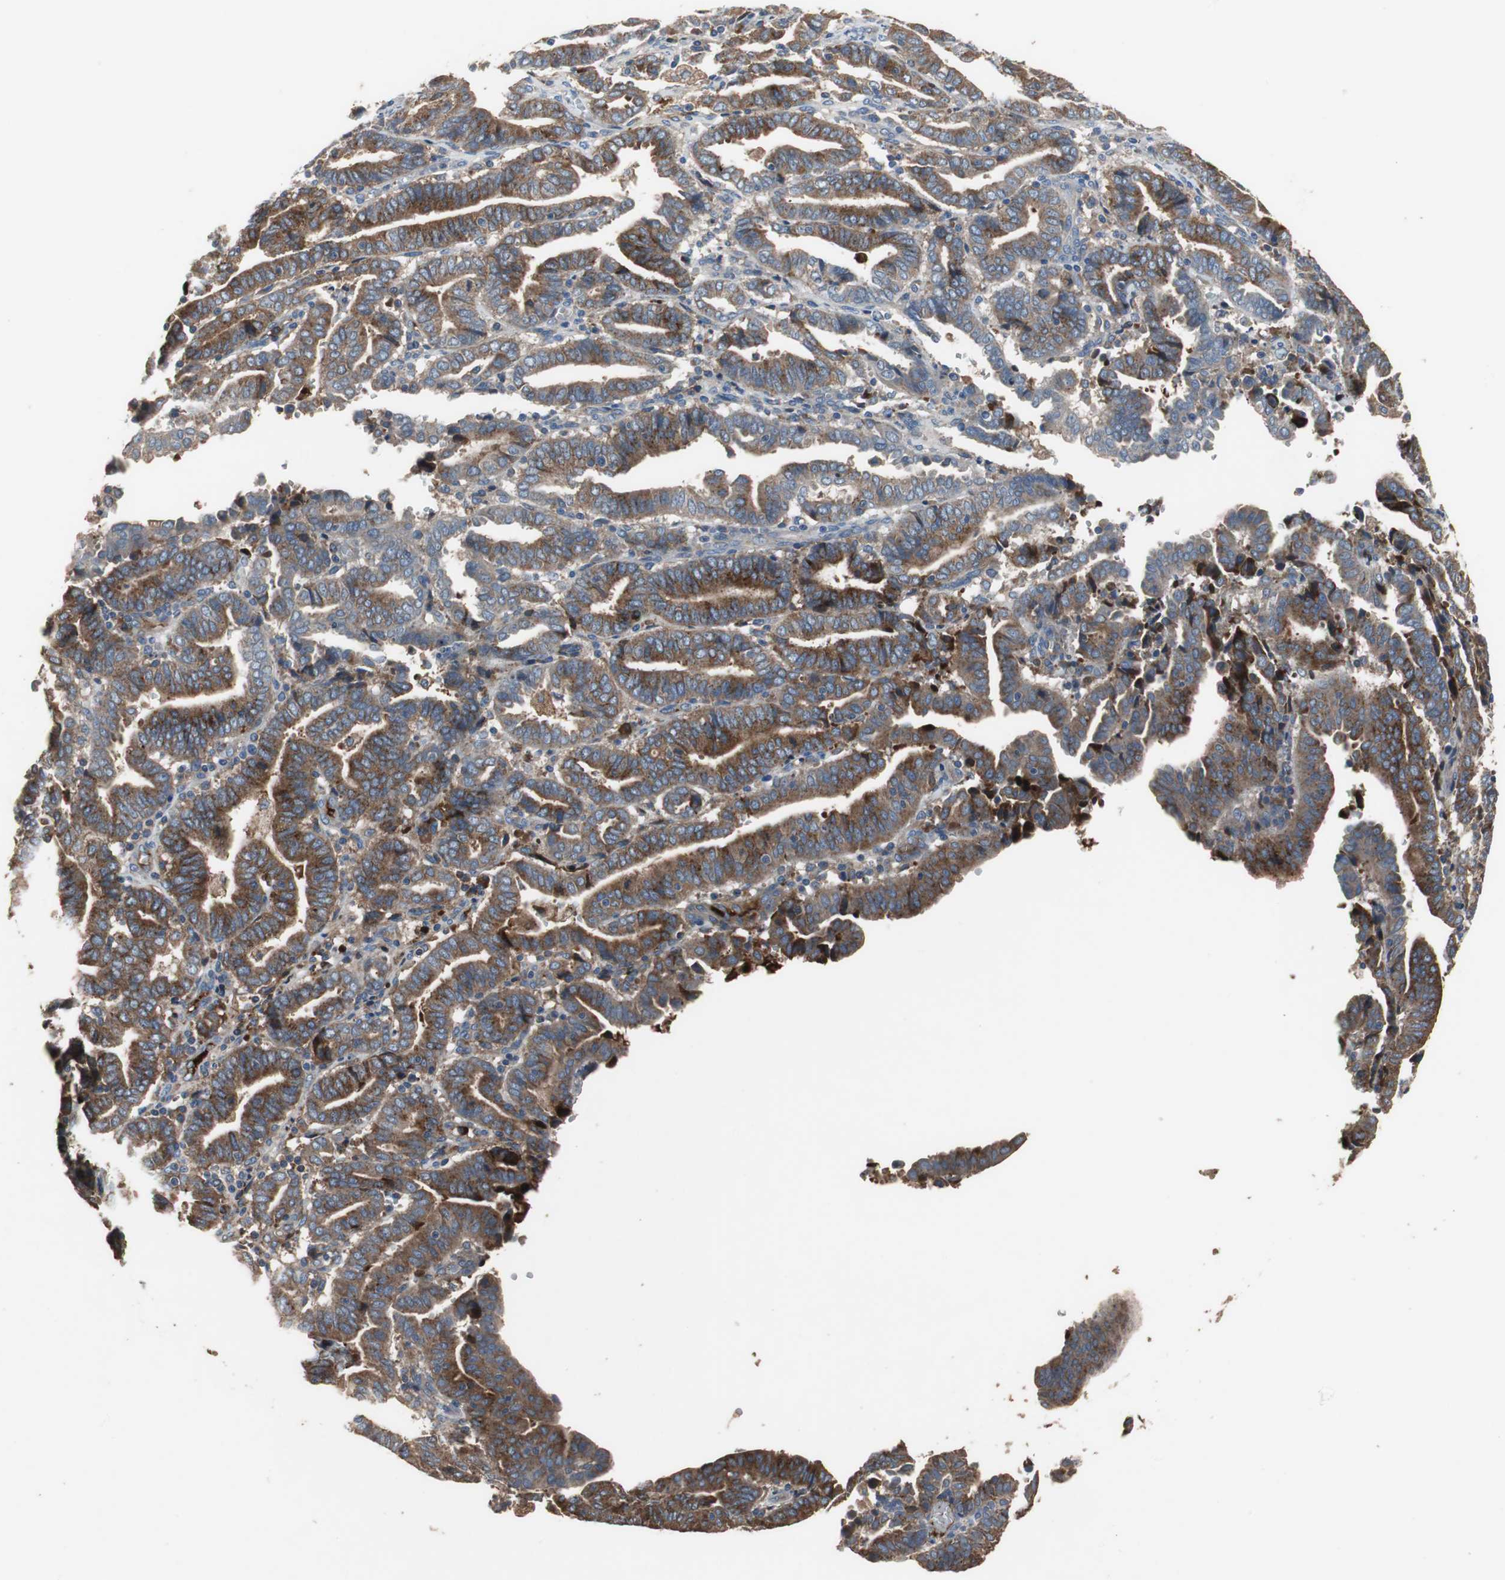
{"staining": {"intensity": "strong", "quantity": ">75%", "location": "cytoplasmic/membranous"}, "tissue": "endometrial cancer", "cell_type": "Tumor cells", "image_type": "cancer", "snomed": [{"axis": "morphology", "description": "Adenocarcinoma, NOS"}, {"axis": "topography", "description": "Uterus"}], "caption": "Endometrial adenocarcinoma tissue displays strong cytoplasmic/membranous staining in approximately >75% of tumor cells, visualized by immunohistochemistry.", "gene": "SORT1", "patient": {"sex": "female", "age": 83}}